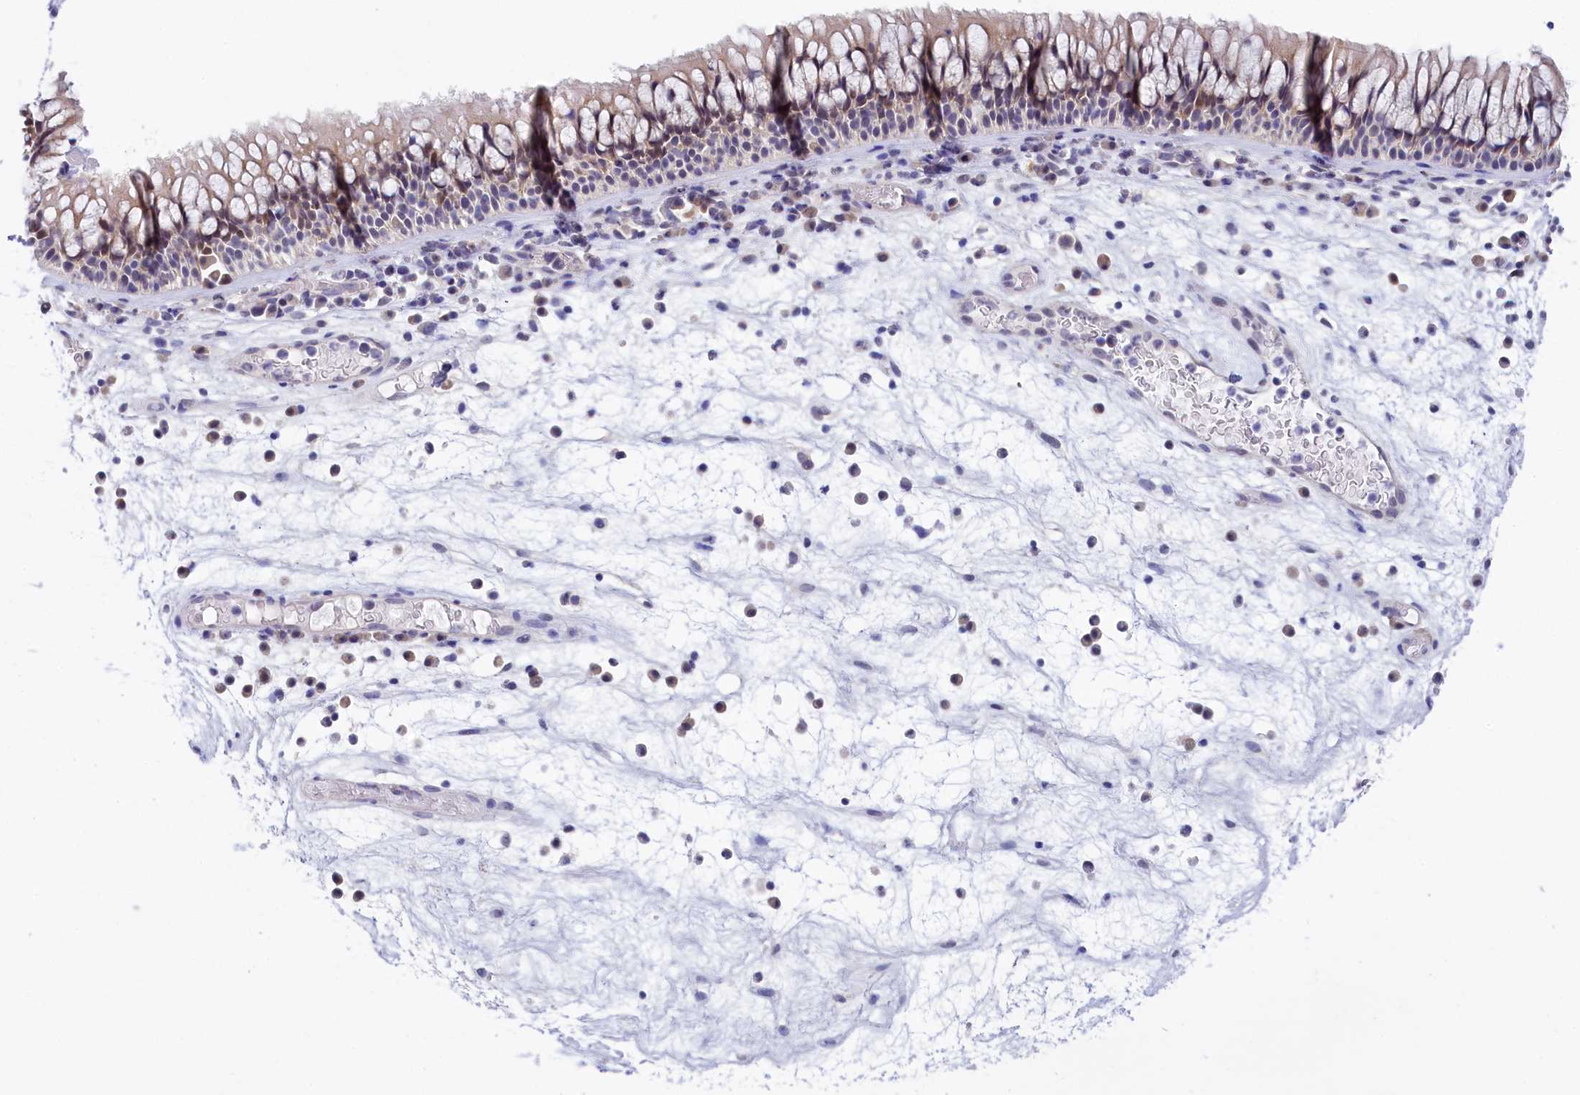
{"staining": {"intensity": "negative", "quantity": "none", "location": "none"}, "tissue": "nasopharynx", "cell_type": "Respiratory epithelial cells", "image_type": "normal", "snomed": [{"axis": "morphology", "description": "Normal tissue, NOS"}, {"axis": "morphology", "description": "Inflammation, NOS"}, {"axis": "morphology", "description": "Malignant melanoma, Metastatic site"}, {"axis": "topography", "description": "Nasopharynx"}], "caption": "DAB immunohistochemical staining of benign nasopharynx reveals no significant positivity in respiratory epithelial cells.", "gene": "C11orf54", "patient": {"sex": "male", "age": 70}}